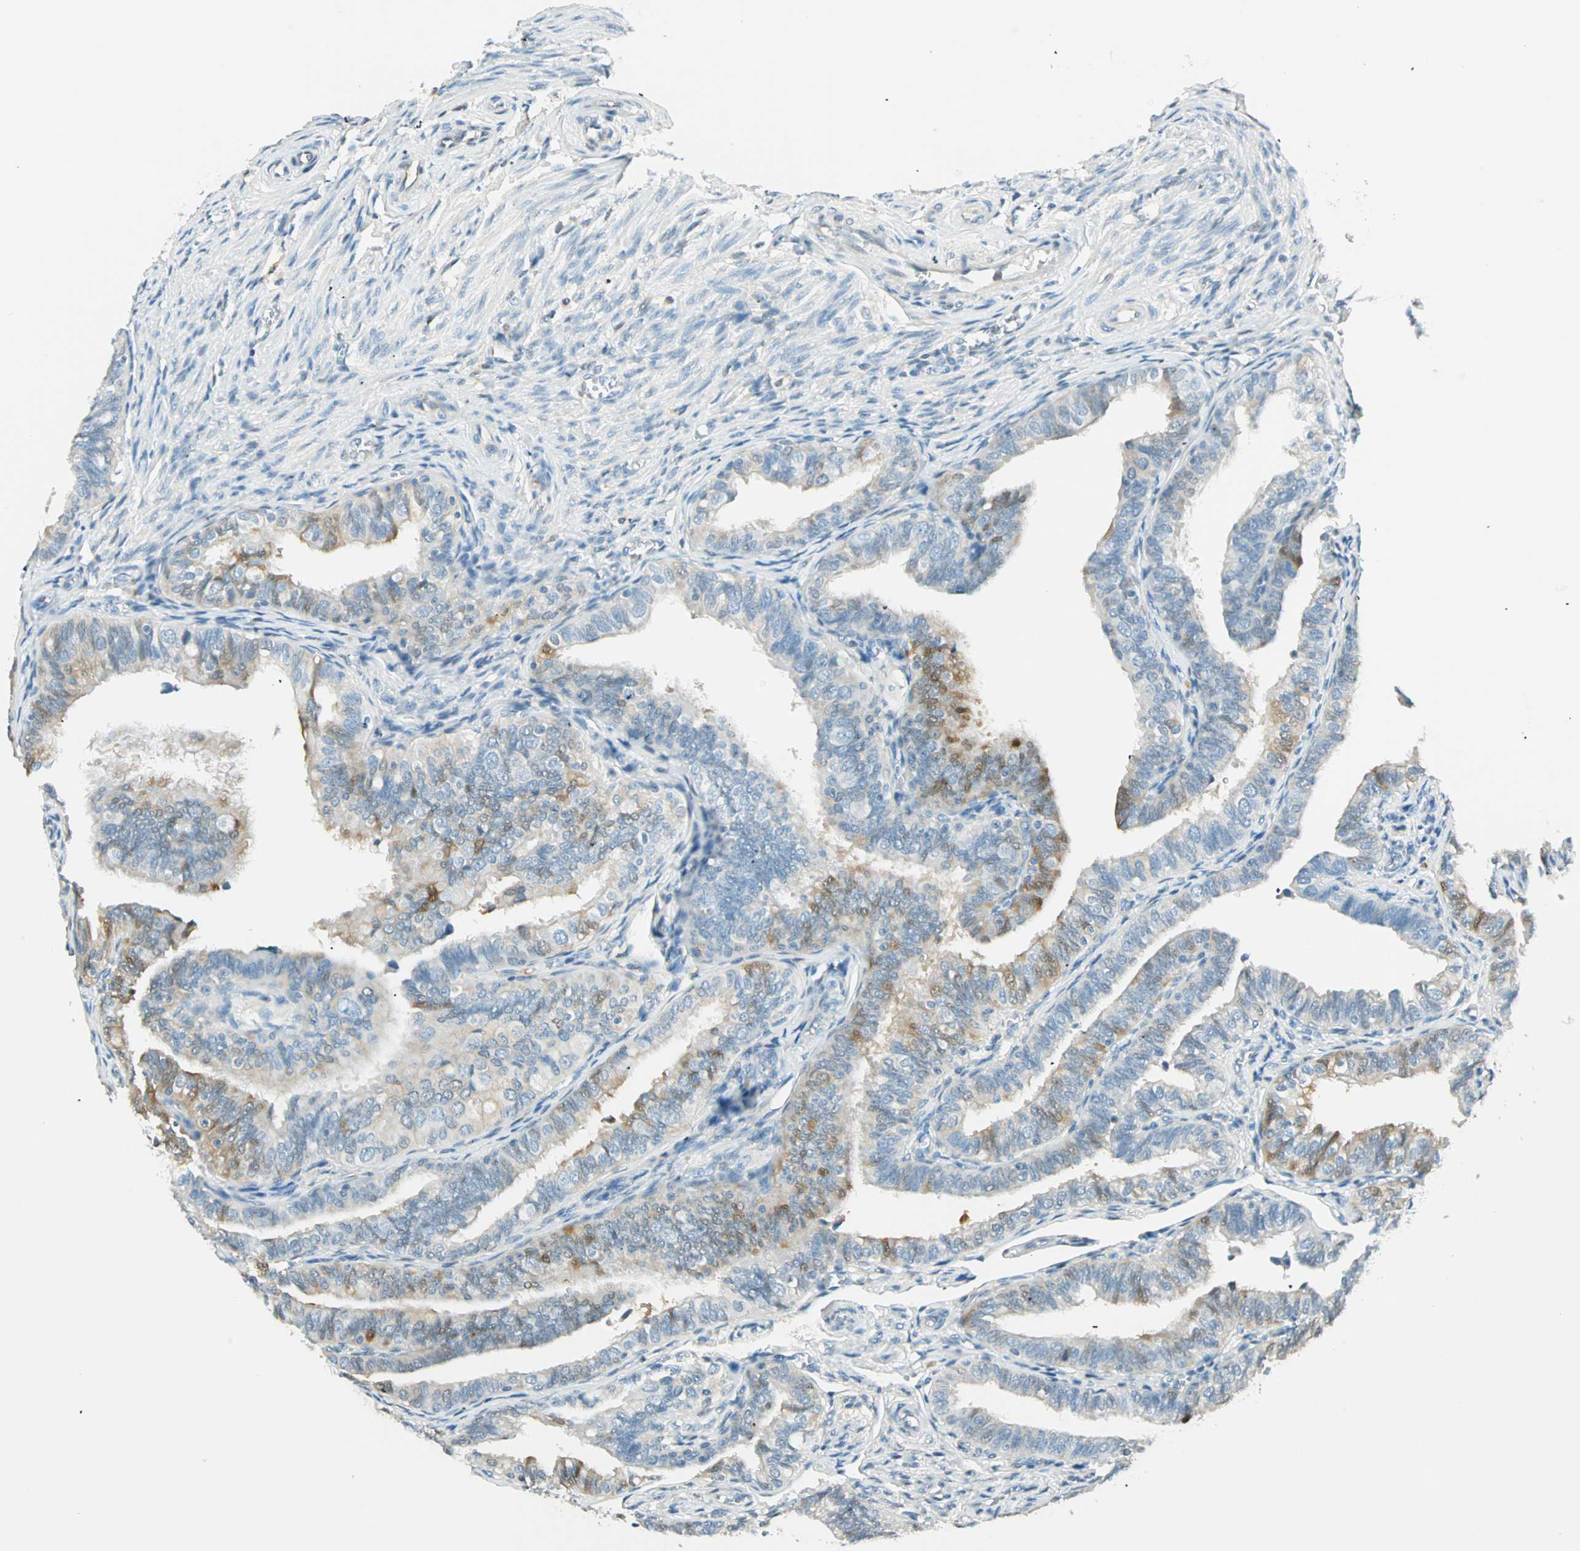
{"staining": {"intensity": "strong", "quantity": "25%-75%", "location": "cytoplasmic/membranous,nuclear"}, "tissue": "fallopian tube", "cell_type": "Glandular cells", "image_type": "normal", "snomed": [{"axis": "morphology", "description": "Normal tissue, NOS"}, {"axis": "topography", "description": "Fallopian tube"}], "caption": "A brown stain highlights strong cytoplasmic/membranous,nuclear positivity of a protein in glandular cells of unremarkable human fallopian tube.", "gene": "S100A1", "patient": {"sex": "female", "age": 46}}